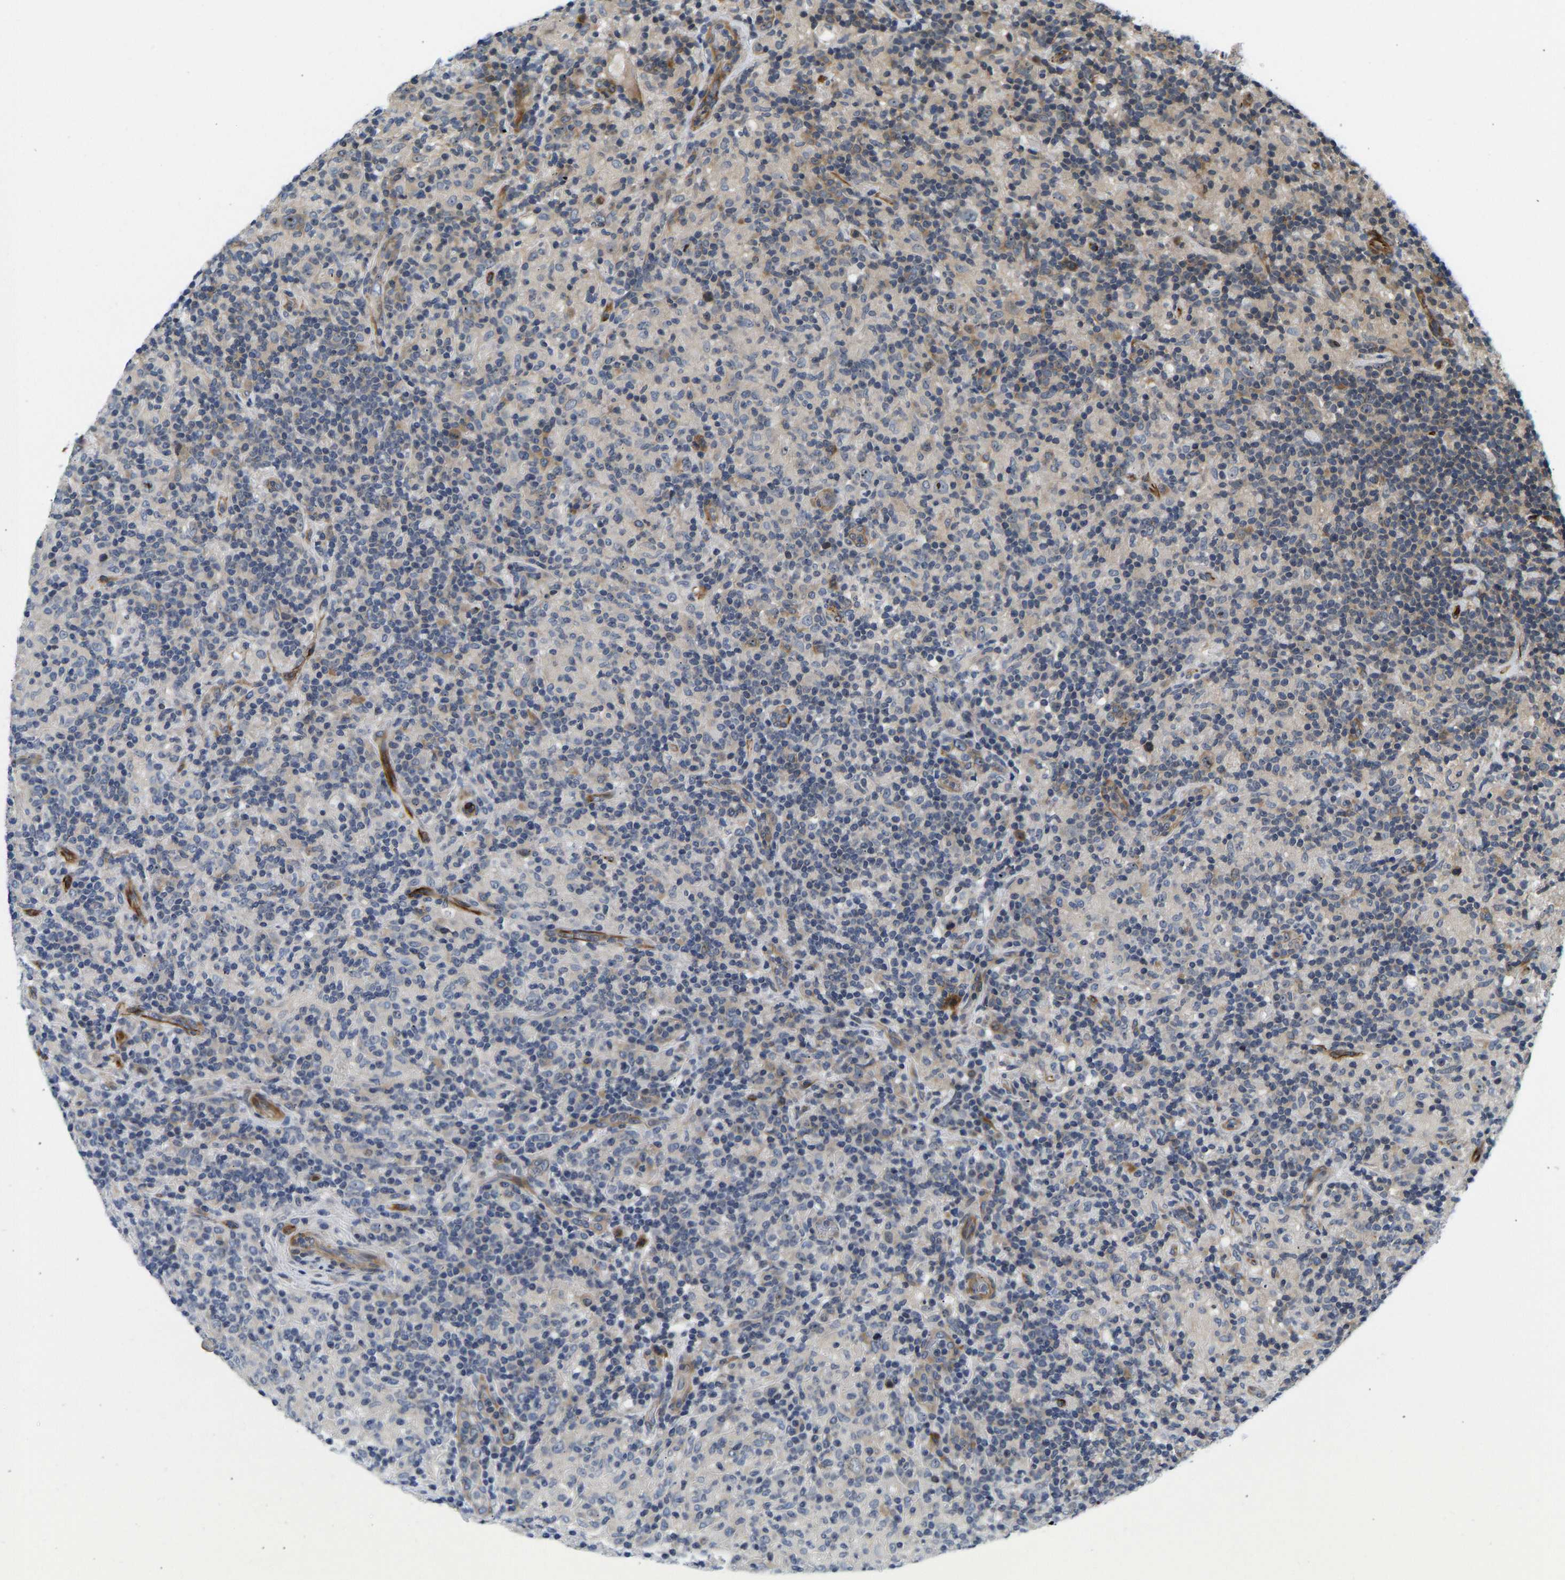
{"staining": {"intensity": "moderate", "quantity": "<25%", "location": "cytoplasmic/membranous,nuclear"}, "tissue": "lymphoma", "cell_type": "Tumor cells", "image_type": "cancer", "snomed": [{"axis": "morphology", "description": "Hodgkin's disease, NOS"}, {"axis": "topography", "description": "Lymph node"}], "caption": "DAB (3,3'-diaminobenzidine) immunohistochemical staining of lymphoma displays moderate cytoplasmic/membranous and nuclear protein expression in approximately <25% of tumor cells.", "gene": "RESF1", "patient": {"sex": "male", "age": 70}}